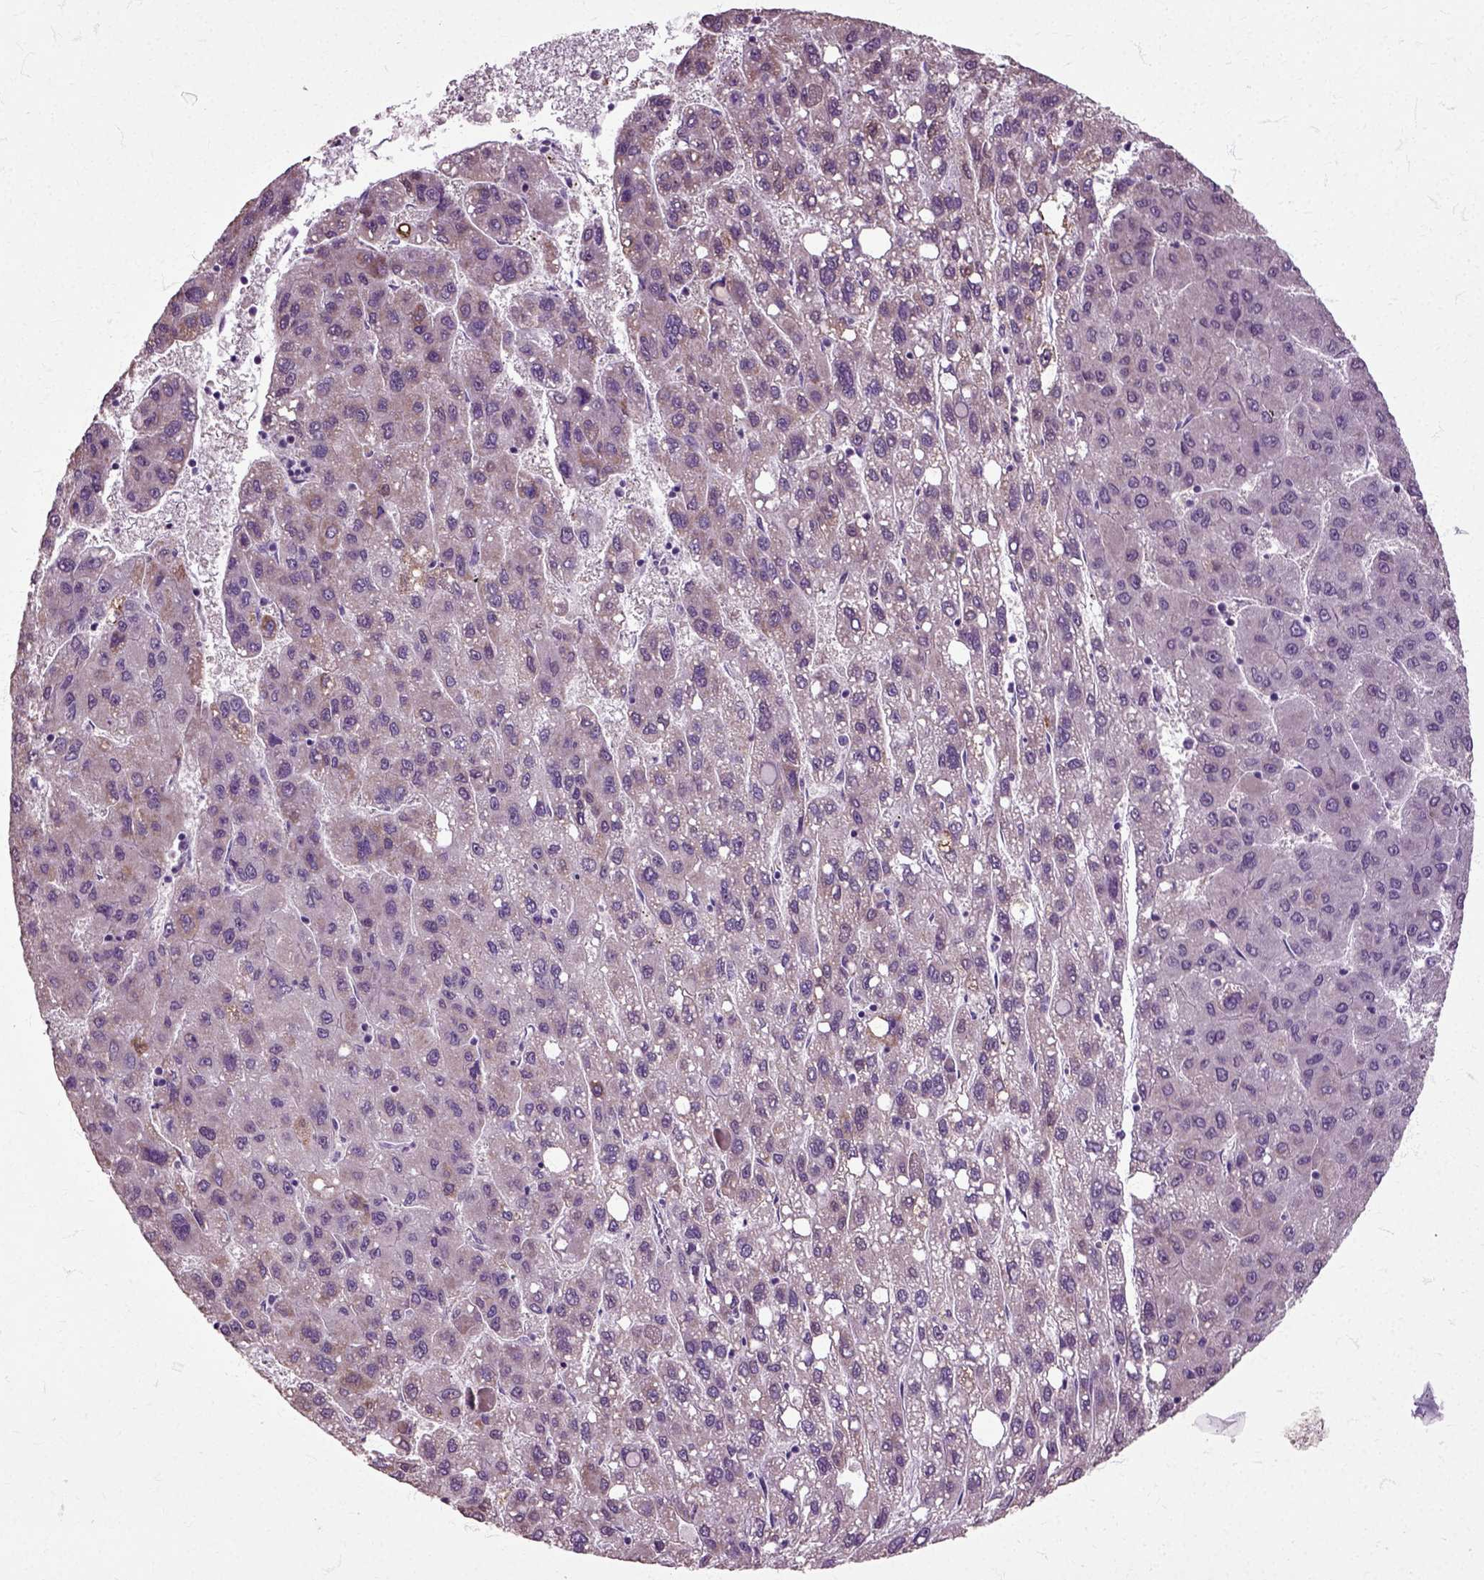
{"staining": {"intensity": "moderate", "quantity": "<25%", "location": "cytoplasmic/membranous"}, "tissue": "liver cancer", "cell_type": "Tumor cells", "image_type": "cancer", "snomed": [{"axis": "morphology", "description": "Carcinoma, Hepatocellular, NOS"}, {"axis": "topography", "description": "Liver"}], "caption": "A brown stain labels moderate cytoplasmic/membranous staining of a protein in liver hepatocellular carcinoma tumor cells. (DAB (3,3'-diaminobenzidine) IHC, brown staining for protein, blue staining for nuclei).", "gene": "HSPA2", "patient": {"sex": "female", "age": 82}}